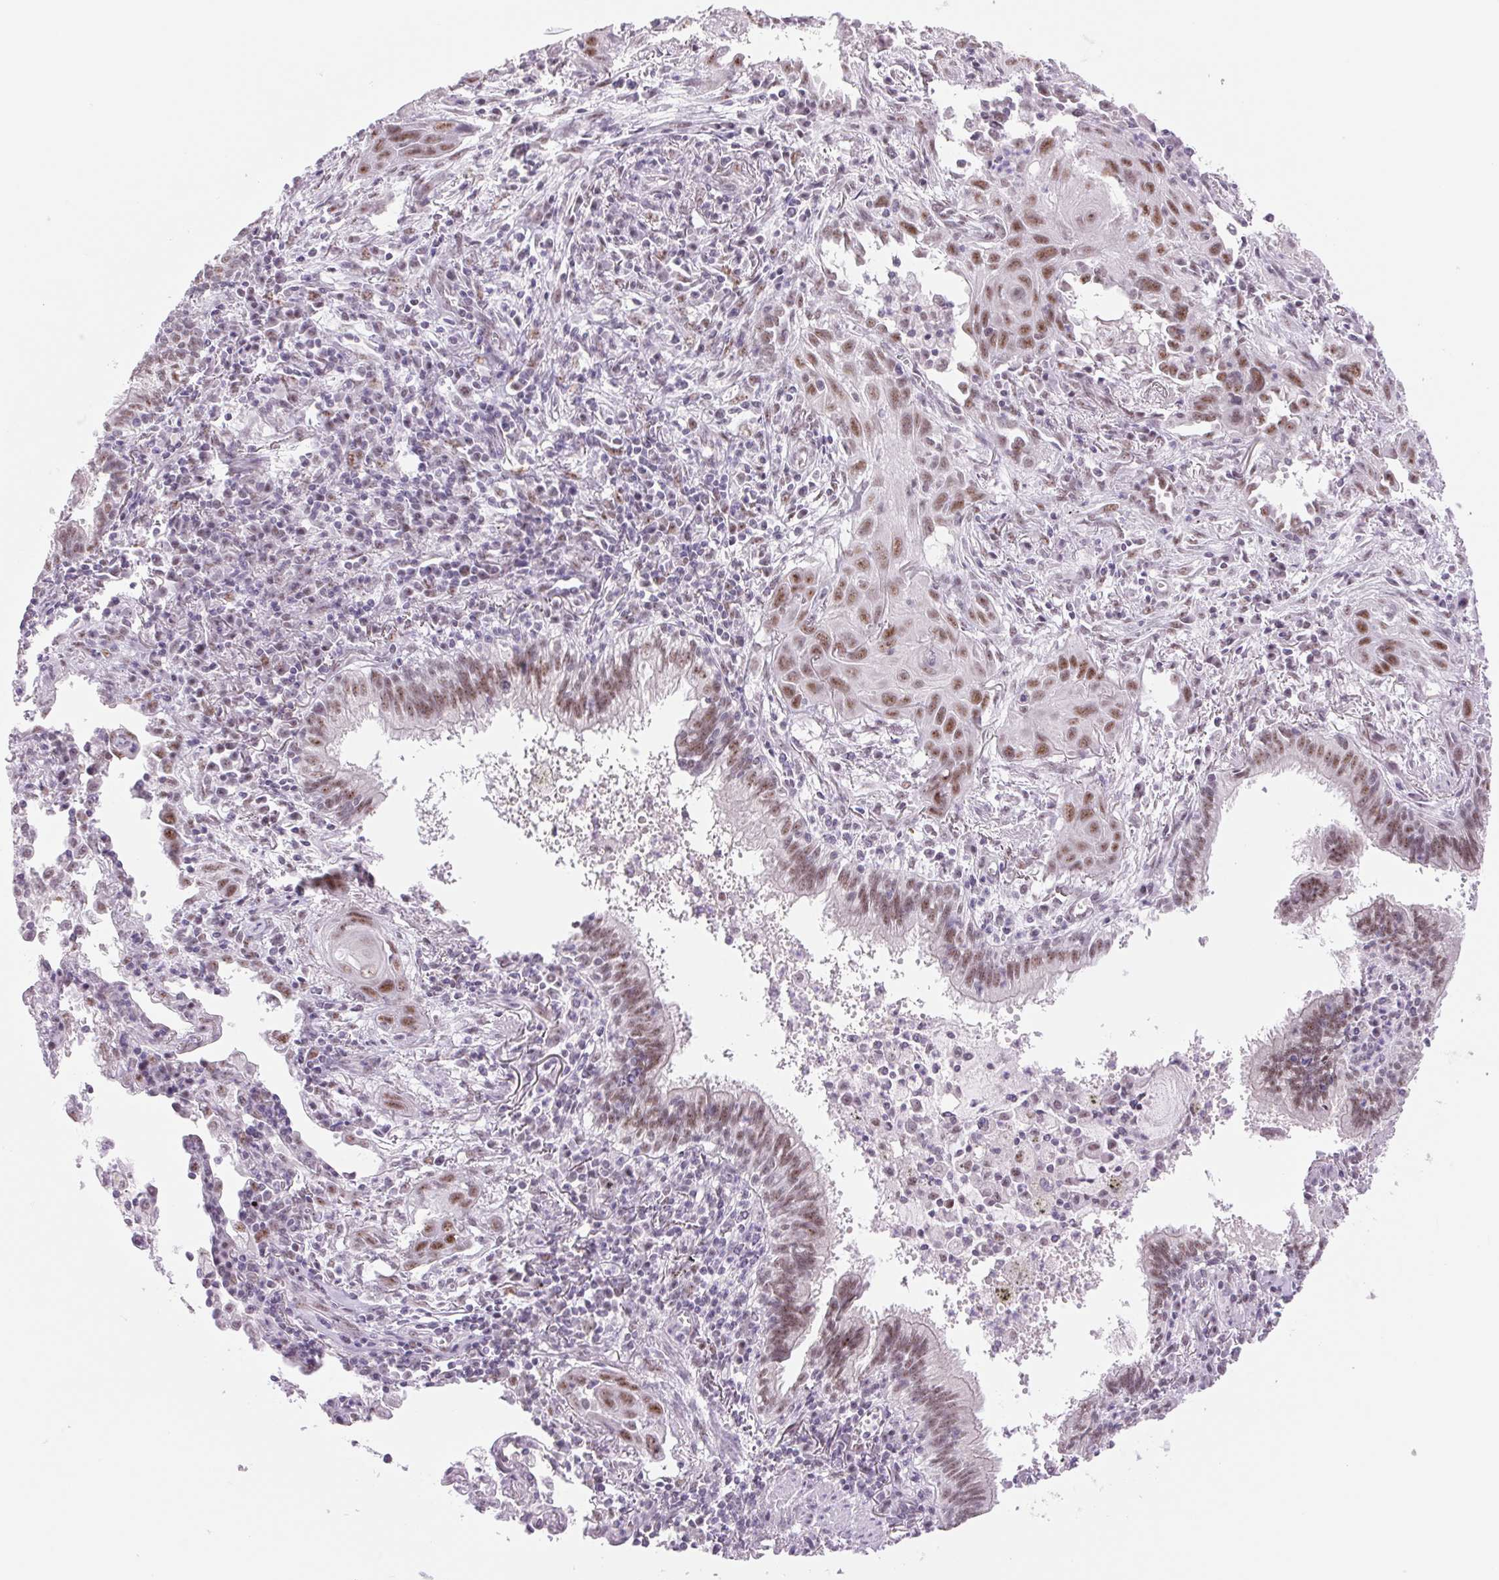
{"staining": {"intensity": "moderate", "quantity": ">75%", "location": "nuclear"}, "tissue": "lung cancer", "cell_type": "Tumor cells", "image_type": "cancer", "snomed": [{"axis": "morphology", "description": "Squamous cell carcinoma, NOS"}, {"axis": "topography", "description": "Lung"}], "caption": "Squamous cell carcinoma (lung) was stained to show a protein in brown. There is medium levels of moderate nuclear positivity in about >75% of tumor cells.", "gene": "ZC3H14", "patient": {"sex": "male", "age": 79}}